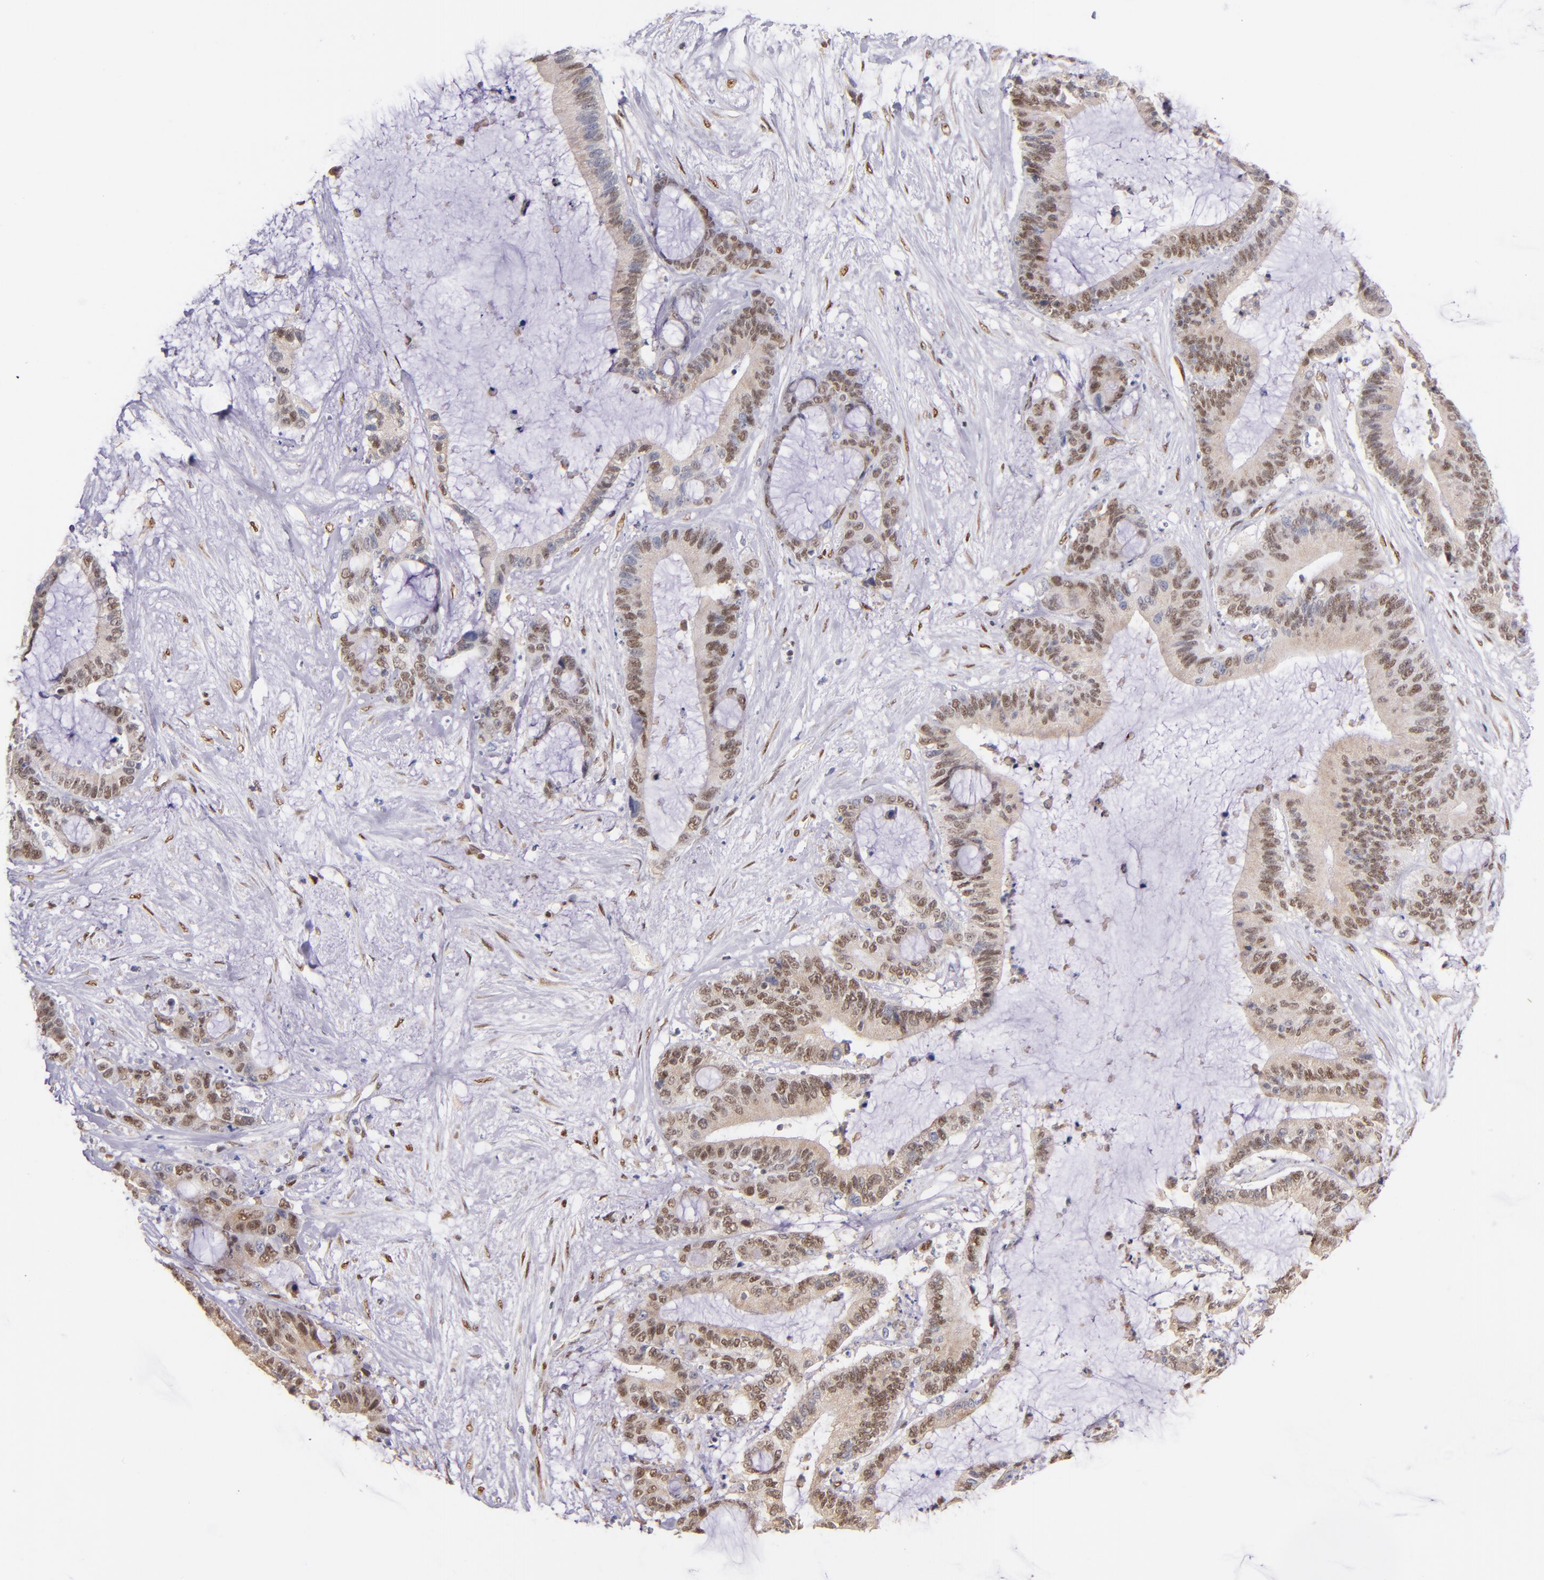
{"staining": {"intensity": "weak", "quantity": ">75%", "location": "cytoplasmic/membranous,nuclear"}, "tissue": "liver cancer", "cell_type": "Tumor cells", "image_type": "cancer", "snomed": [{"axis": "morphology", "description": "Cholangiocarcinoma"}, {"axis": "topography", "description": "Liver"}], "caption": "The histopathology image demonstrates a brown stain indicating the presence of a protein in the cytoplasmic/membranous and nuclear of tumor cells in liver cancer. The protein of interest is shown in brown color, while the nuclei are stained blue.", "gene": "SRF", "patient": {"sex": "female", "age": 73}}